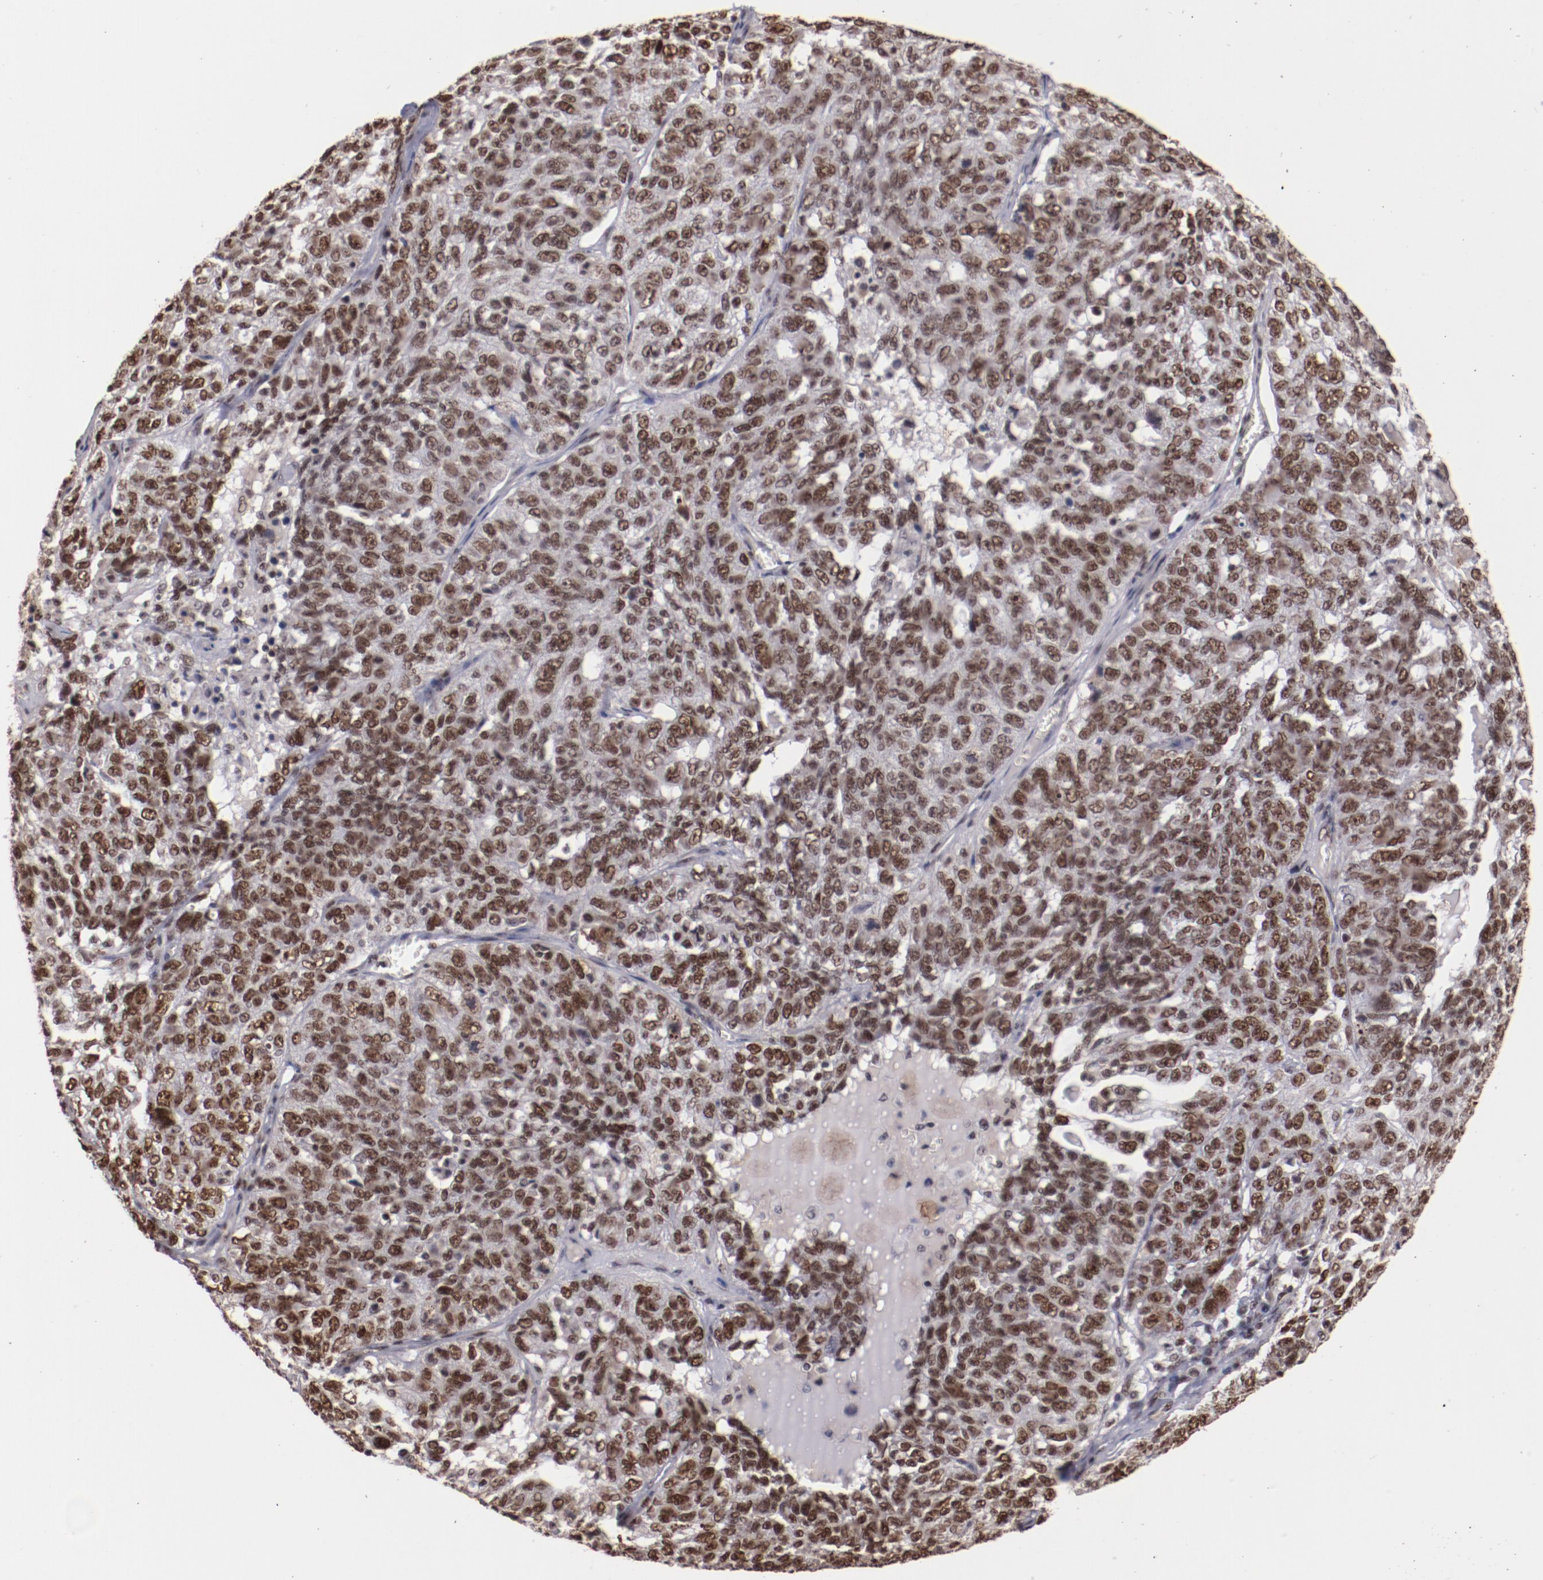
{"staining": {"intensity": "moderate", "quantity": ">75%", "location": "nuclear"}, "tissue": "ovarian cancer", "cell_type": "Tumor cells", "image_type": "cancer", "snomed": [{"axis": "morphology", "description": "Cystadenocarcinoma, serous, NOS"}, {"axis": "topography", "description": "Ovary"}], "caption": "Tumor cells display medium levels of moderate nuclear positivity in about >75% of cells in human ovarian cancer.", "gene": "STAG2", "patient": {"sex": "female", "age": 71}}